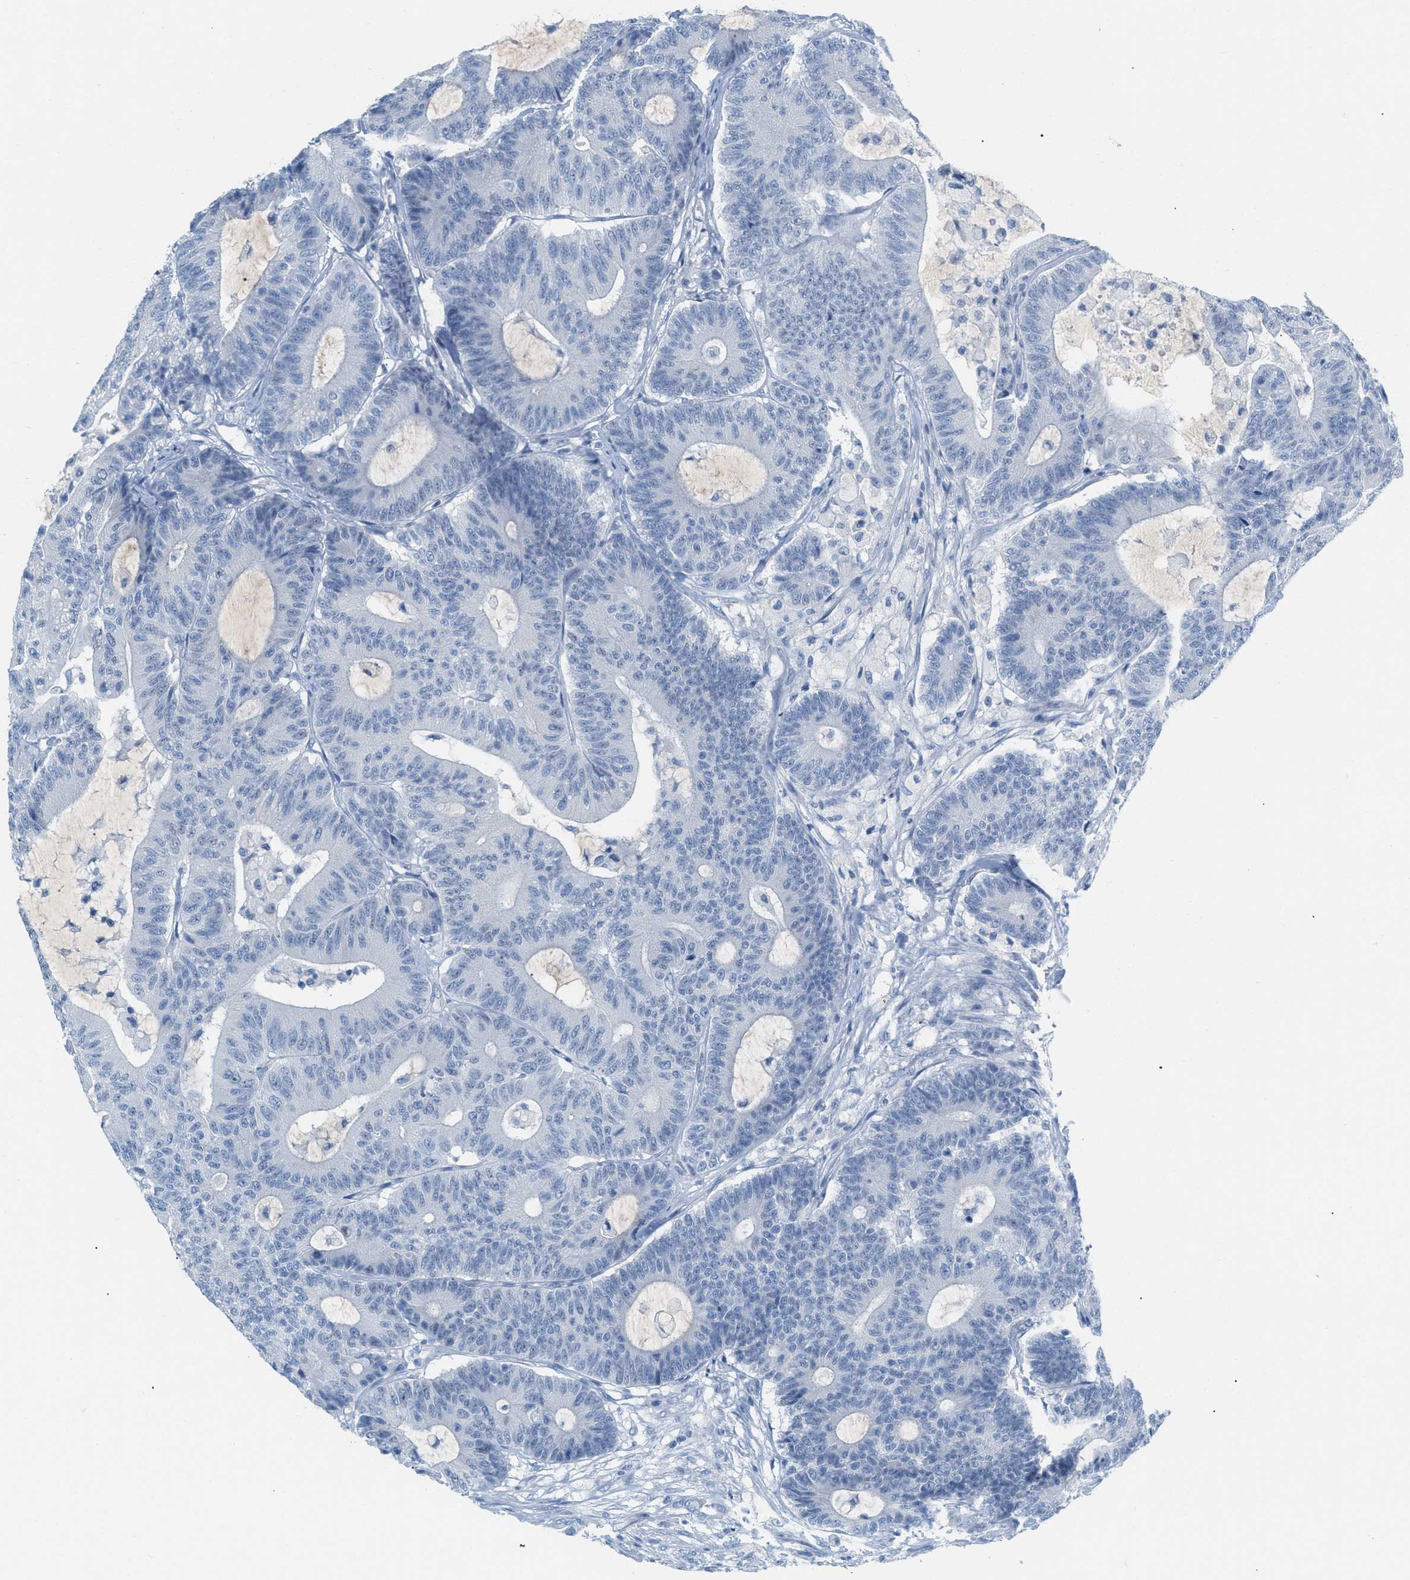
{"staining": {"intensity": "negative", "quantity": "none", "location": "none"}, "tissue": "colorectal cancer", "cell_type": "Tumor cells", "image_type": "cancer", "snomed": [{"axis": "morphology", "description": "Adenocarcinoma, NOS"}, {"axis": "topography", "description": "Colon"}], "caption": "The IHC histopathology image has no significant expression in tumor cells of adenocarcinoma (colorectal) tissue.", "gene": "HSF2", "patient": {"sex": "female", "age": 84}}